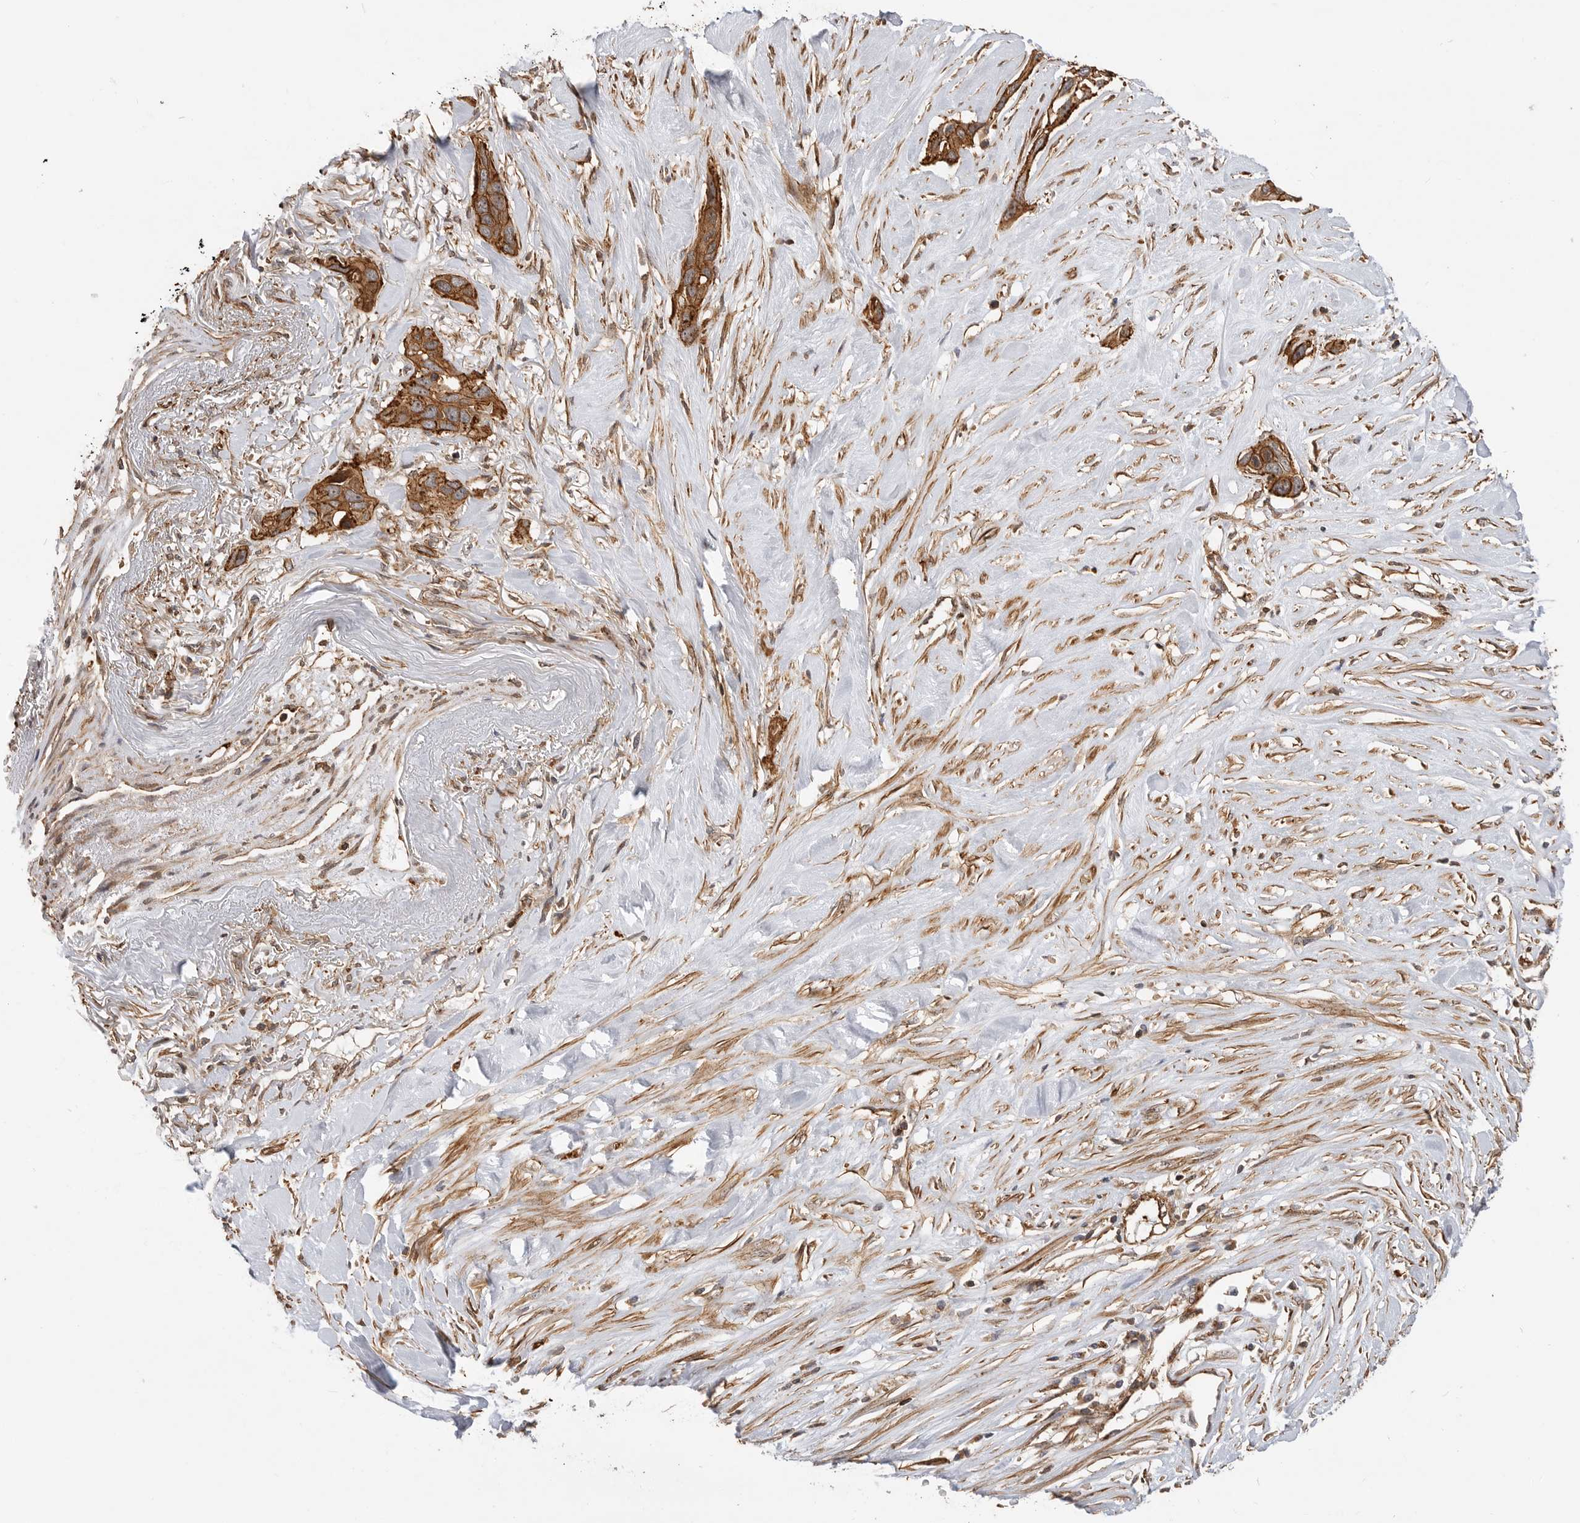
{"staining": {"intensity": "strong", "quantity": ">75%", "location": "cytoplasmic/membranous"}, "tissue": "pancreatic cancer", "cell_type": "Tumor cells", "image_type": "cancer", "snomed": [{"axis": "morphology", "description": "Adenocarcinoma, NOS"}, {"axis": "topography", "description": "Pancreas"}], "caption": "Tumor cells demonstrate high levels of strong cytoplasmic/membranous positivity in about >75% of cells in pancreatic cancer (adenocarcinoma). (Brightfield microscopy of DAB IHC at high magnification).", "gene": "GPATCH2", "patient": {"sex": "female", "age": 60}}